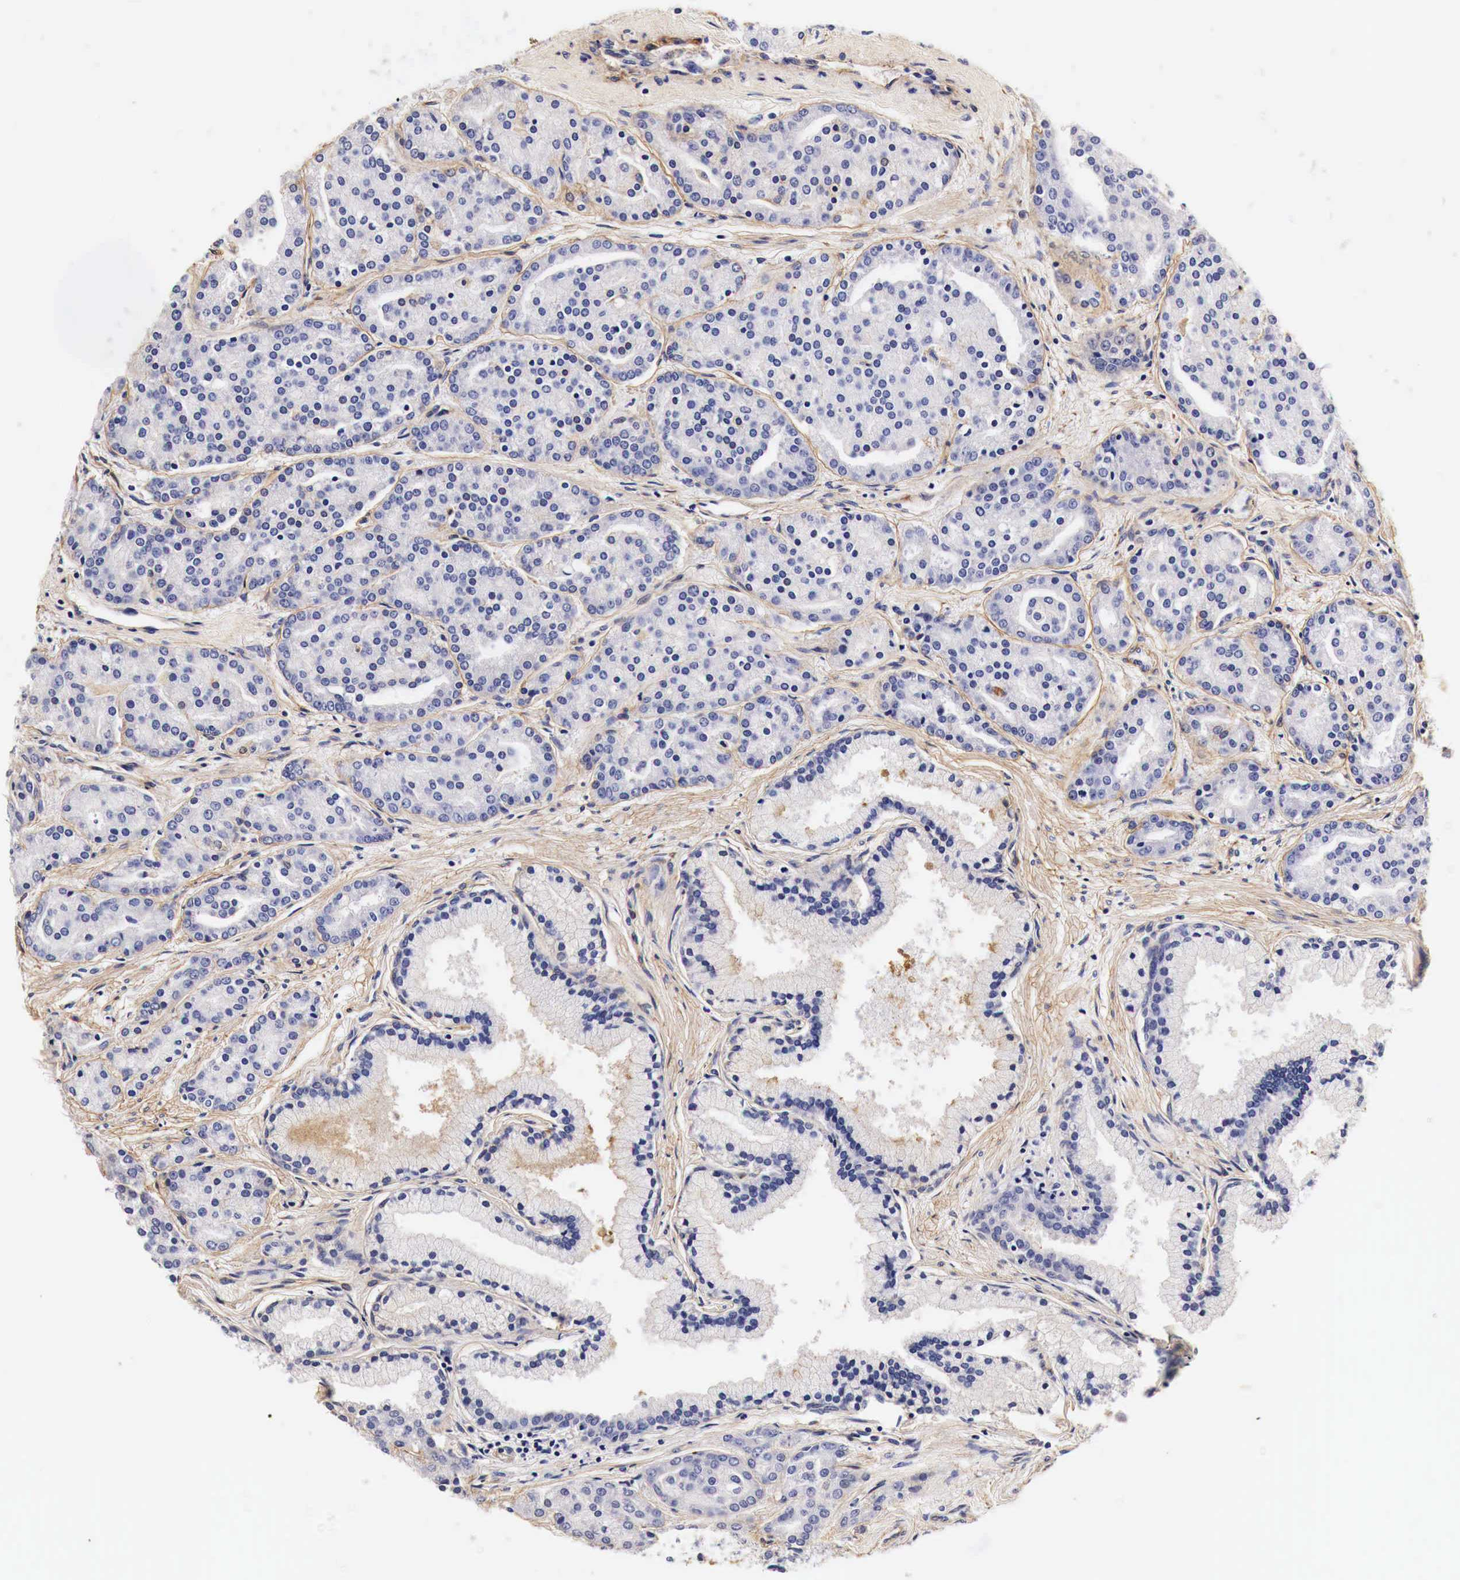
{"staining": {"intensity": "negative", "quantity": "none", "location": "none"}, "tissue": "prostate cancer", "cell_type": "Tumor cells", "image_type": "cancer", "snomed": [{"axis": "morphology", "description": "Adenocarcinoma, High grade"}, {"axis": "topography", "description": "Prostate"}], "caption": "This is an immunohistochemistry micrograph of prostate adenocarcinoma (high-grade). There is no staining in tumor cells.", "gene": "LAMB2", "patient": {"sex": "male", "age": 64}}